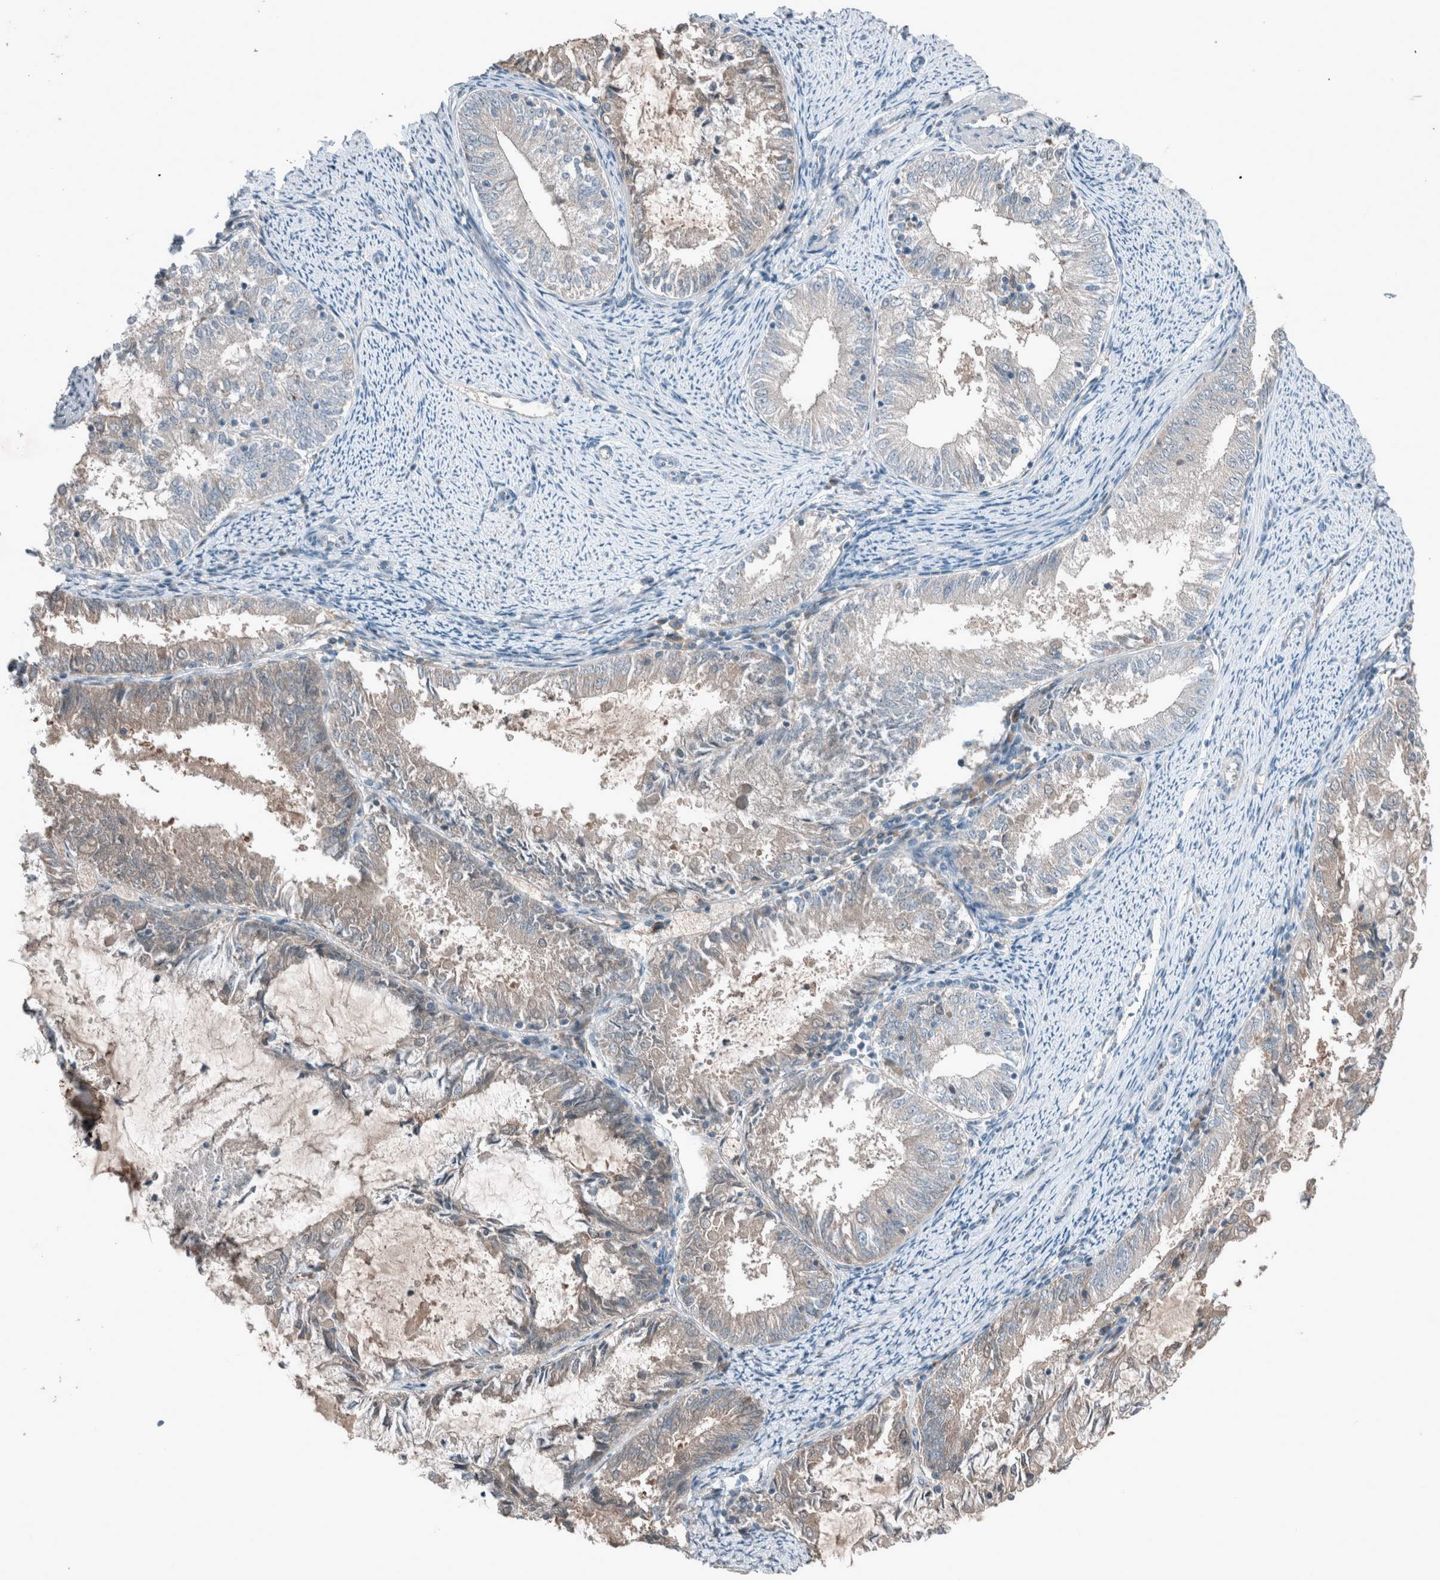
{"staining": {"intensity": "negative", "quantity": "none", "location": "none"}, "tissue": "endometrial cancer", "cell_type": "Tumor cells", "image_type": "cancer", "snomed": [{"axis": "morphology", "description": "Adenocarcinoma, NOS"}, {"axis": "topography", "description": "Endometrium"}], "caption": "Endometrial cancer (adenocarcinoma) was stained to show a protein in brown. There is no significant positivity in tumor cells.", "gene": "RALGDS", "patient": {"sex": "female", "age": 57}}